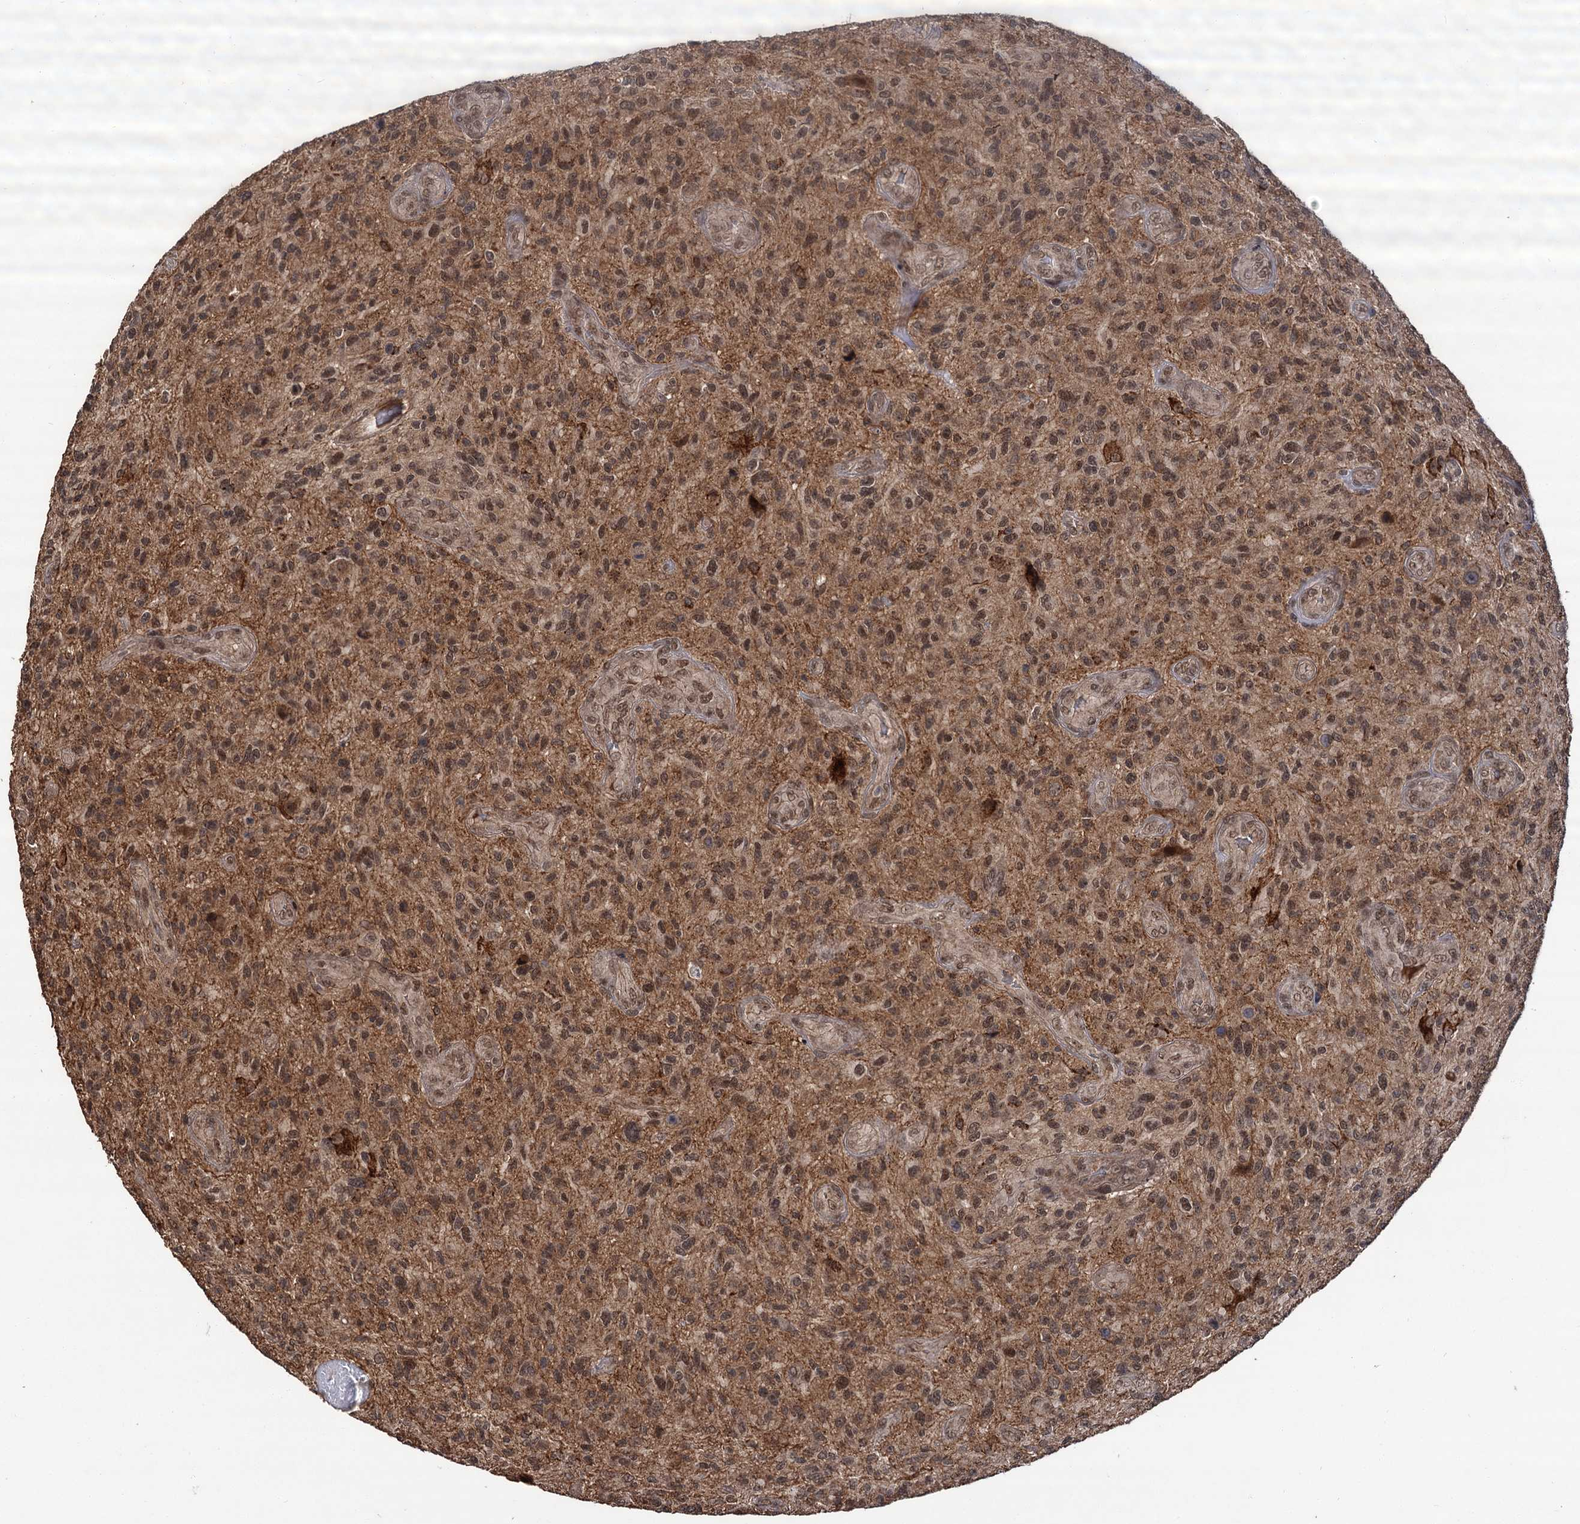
{"staining": {"intensity": "moderate", "quantity": "25%-75%", "location": "cytoplasmic/membranous,nuclear"}, "tissue": "glioma", "cell_type": "Tumor cells", "image_type": "cancer", "snomed": [{"axis": "morphology", "description": "Glioma, malignant, High grade"}, {"axis": "topography", "description": "Brain"}], "caption": "Immunohistochemistry of human glioma displays medium levels of moderate cytoplasmic/membranous and nuclear staining in about 25%-75% of tumor cells.", "gene": "MBD6", "patient": {"sex": "male", "age": 47}}